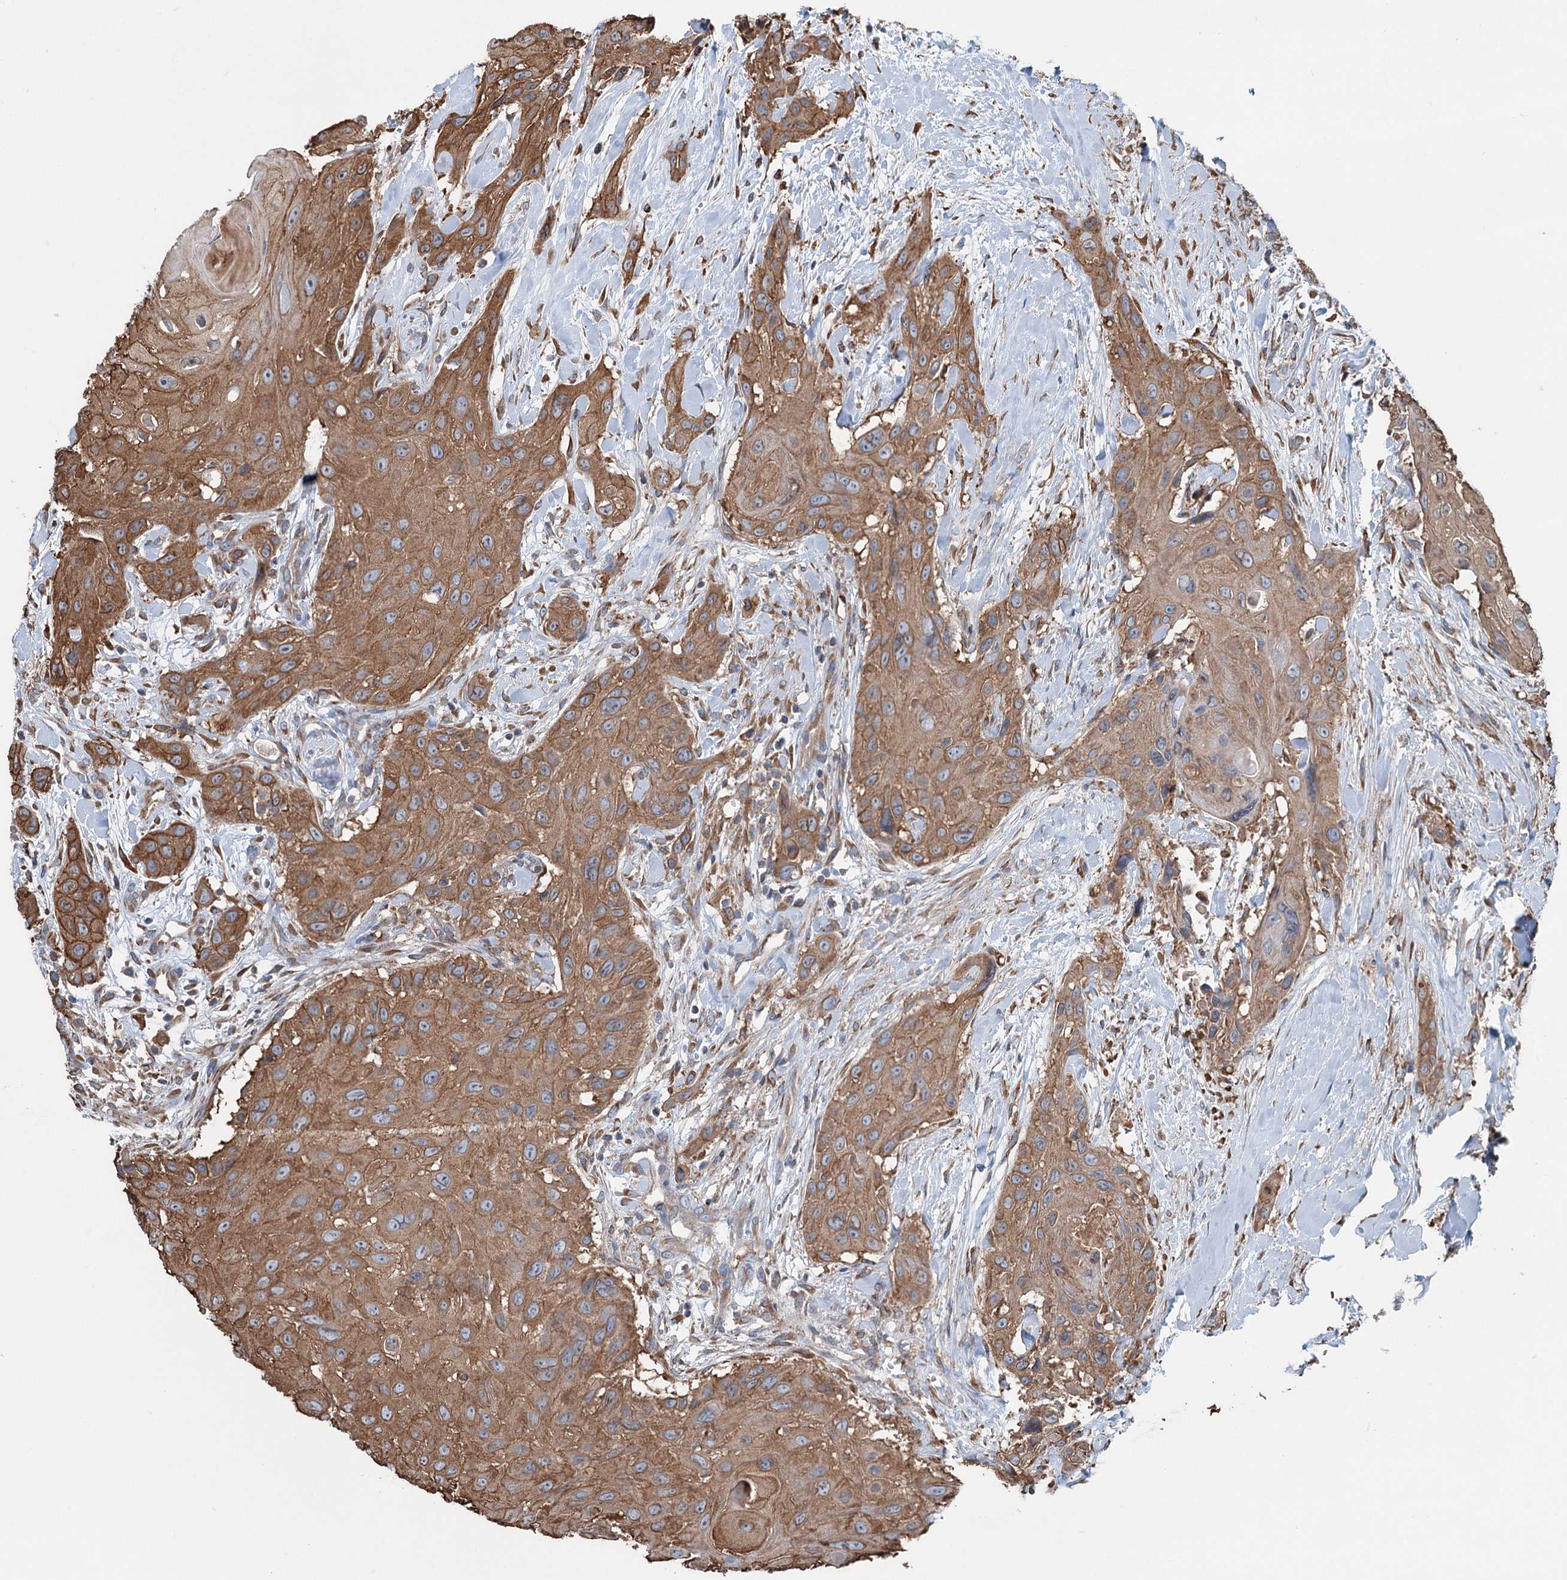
{"staining": {"intensity": "moderate", "quantity": ">75%", "location": "cytoplasmic/membranous"}, "tissue": "head and neck cancer", "cell_type": "Tumor cells", "image_type": "cancer", "snomed": [{"axis": "morphology", "description": "Squamous cell carcinoma, NOS"}, {"axis": "topography", "description": "Head-Neck"}], "caption": "A photomicrograph of human head and neck cancer (squamous cell carcinoma) stained for a protein shows moderate cytoplasmic/membranous brown staining in tumor cells.", "gene": "CALCOCO1", "patient": {"sex": "male", "age": 81}}